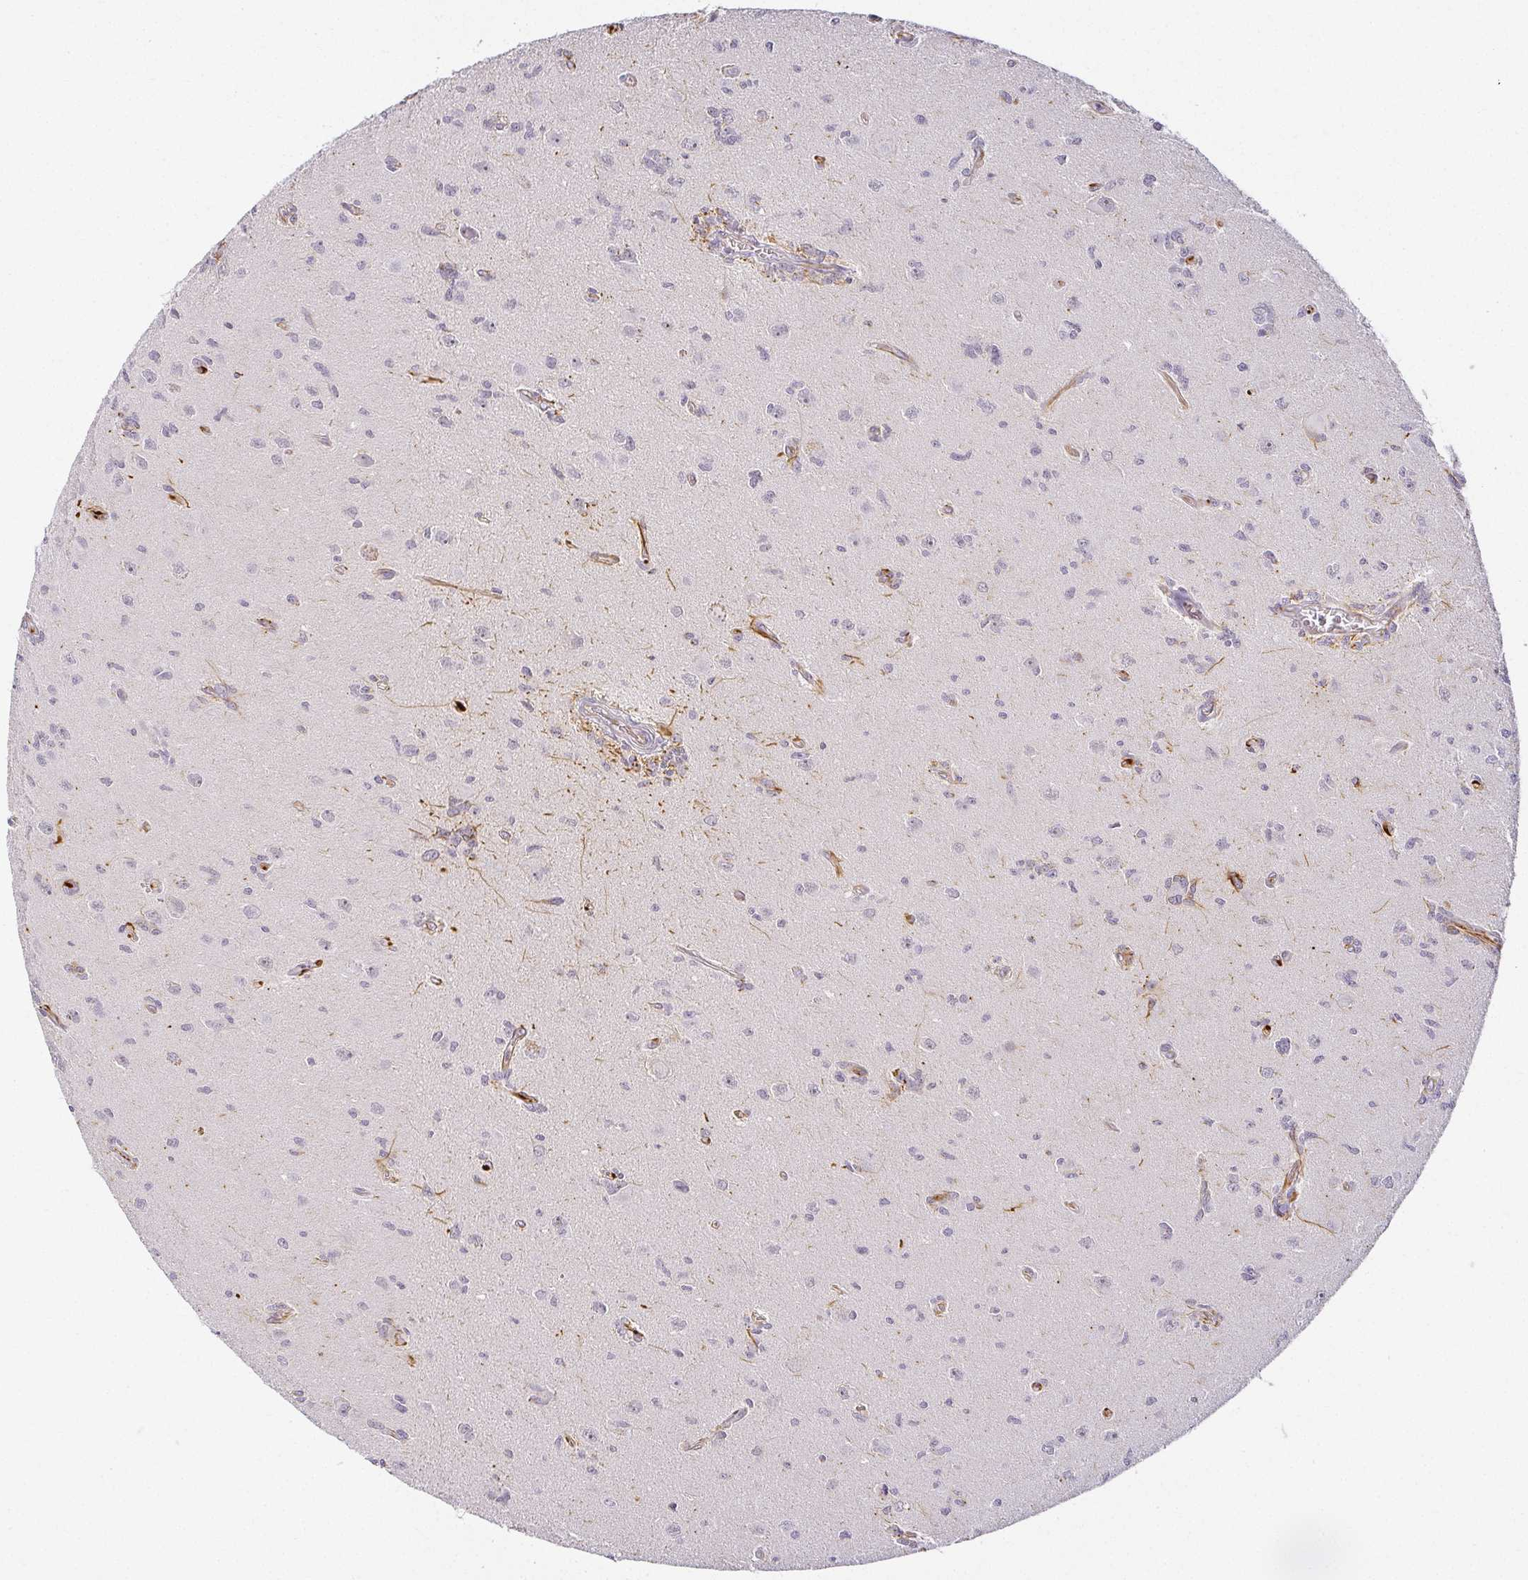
{"staining": {"intensity": "negative", "quantity": "none", "location": "none"}, "tissue": "glioma", "cell_type": "Tumor cells", "image_type": "cancer", "snomed": [{"axis": "morphology", "description": "Glioma, malignant, High grade"}, {"axis": "topography", "description": "Brain"}], "caption": "Immunohistochemistry (IHC) image of neoplastic tissue: malignant glioma (high-grade) stained with DAB (3,3'-diaminobenzidine) shows no significant protein staining in tumor cells.", "gene": "ACAN", "patient": {"sex": "male", "age": 67}}